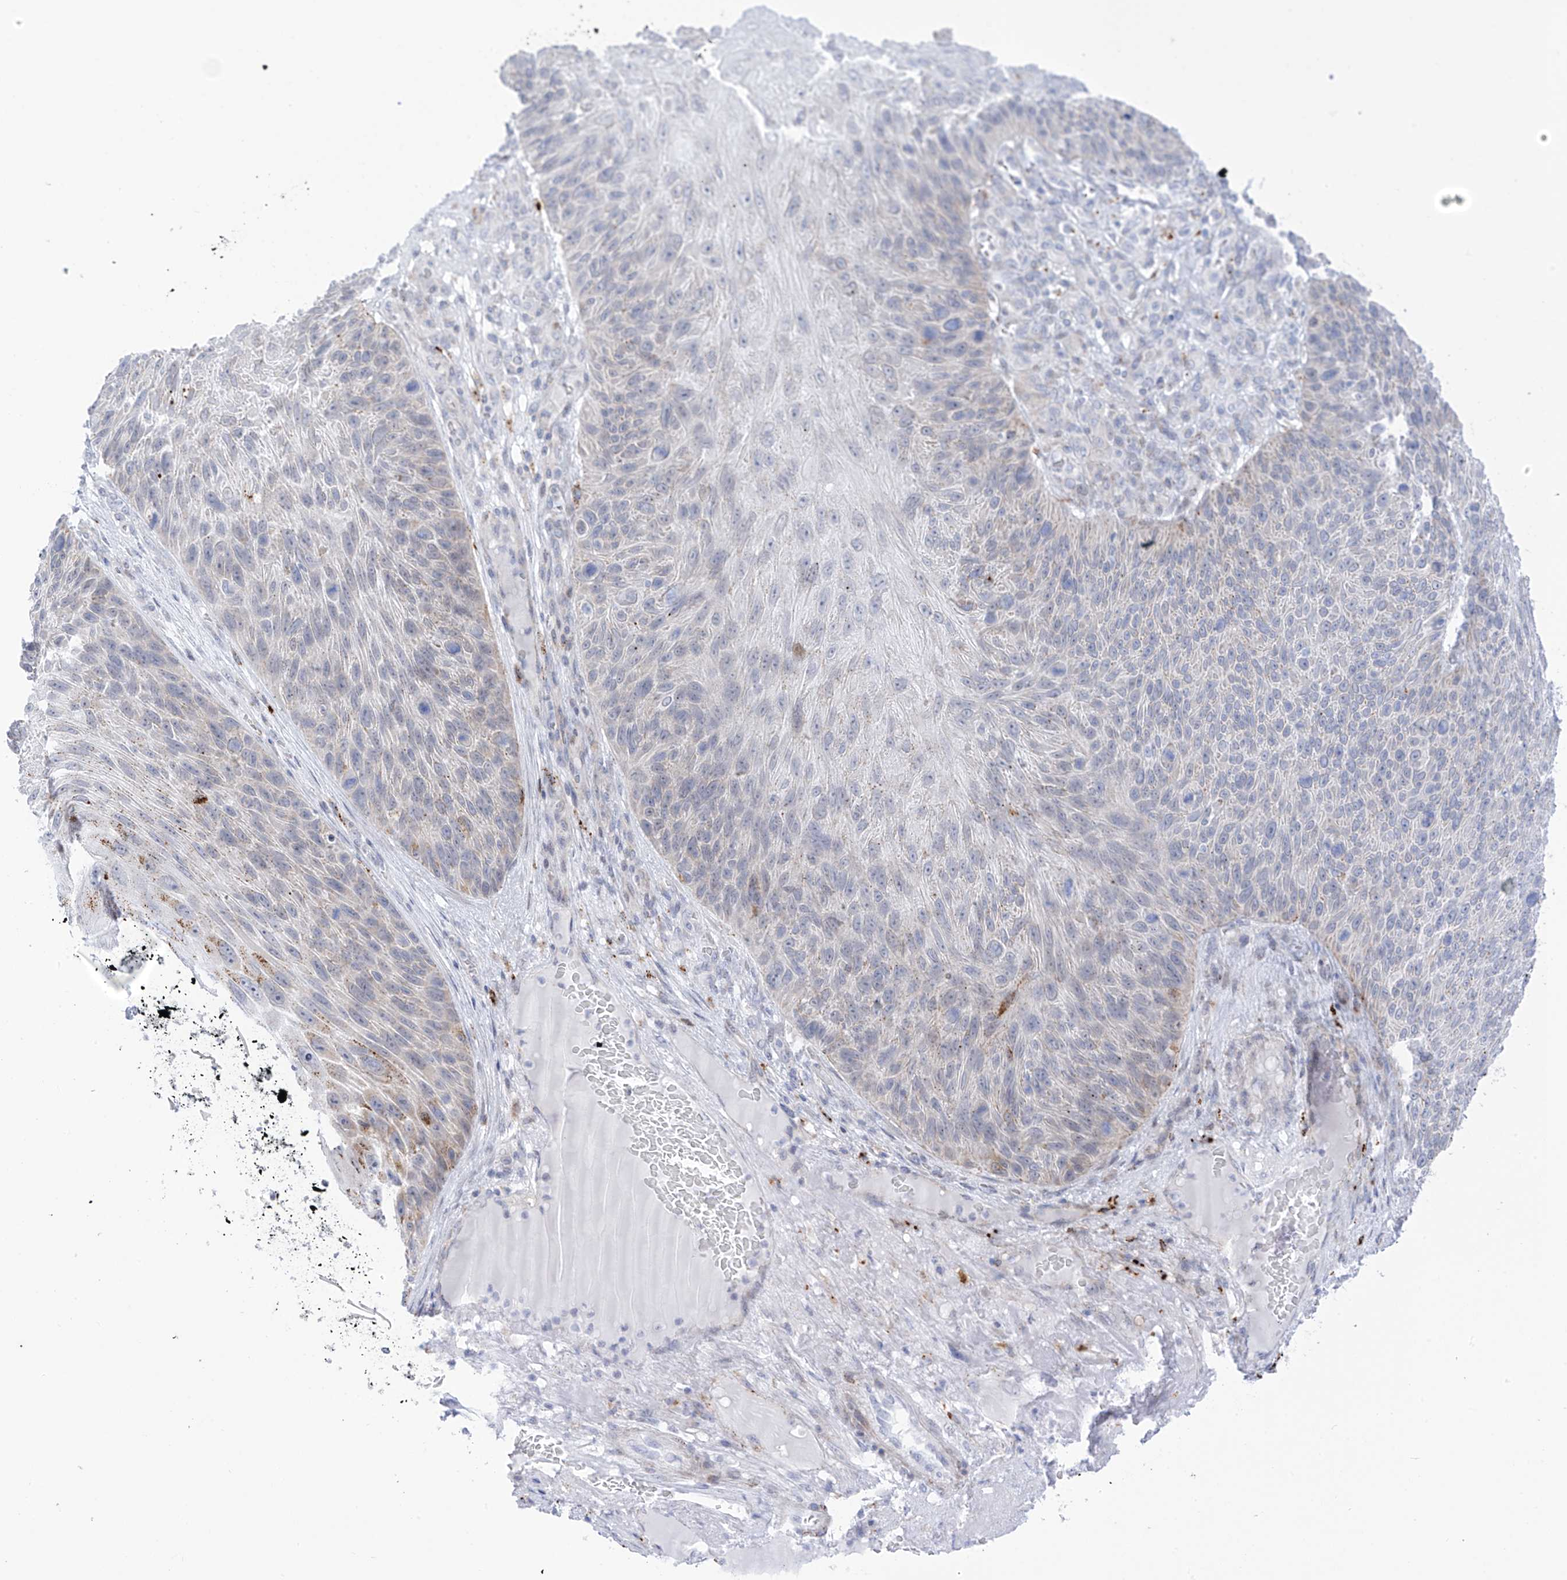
{"staining": {"intensity": "negative", "quantity": "none", "location": "none"}, "tissue": "skin cancer", "cell_type": "Tumor cells", "image_type": "cancer", "snomed": [{"axis": "morphology", "description": "Squamous cell carcinoma, NOS"}, {"axis": "topography", "description": "Skin"}], "caption": "This photomicrograph is of skin squamous cell carcinoma stained with immunohistochemistry (IHC) to label a protein in brown with the nuclei are counter-stained blue. There is no expression in tumor cells.", "gene": "PSPH", "patient": {"sex": "female", "age": 88}}